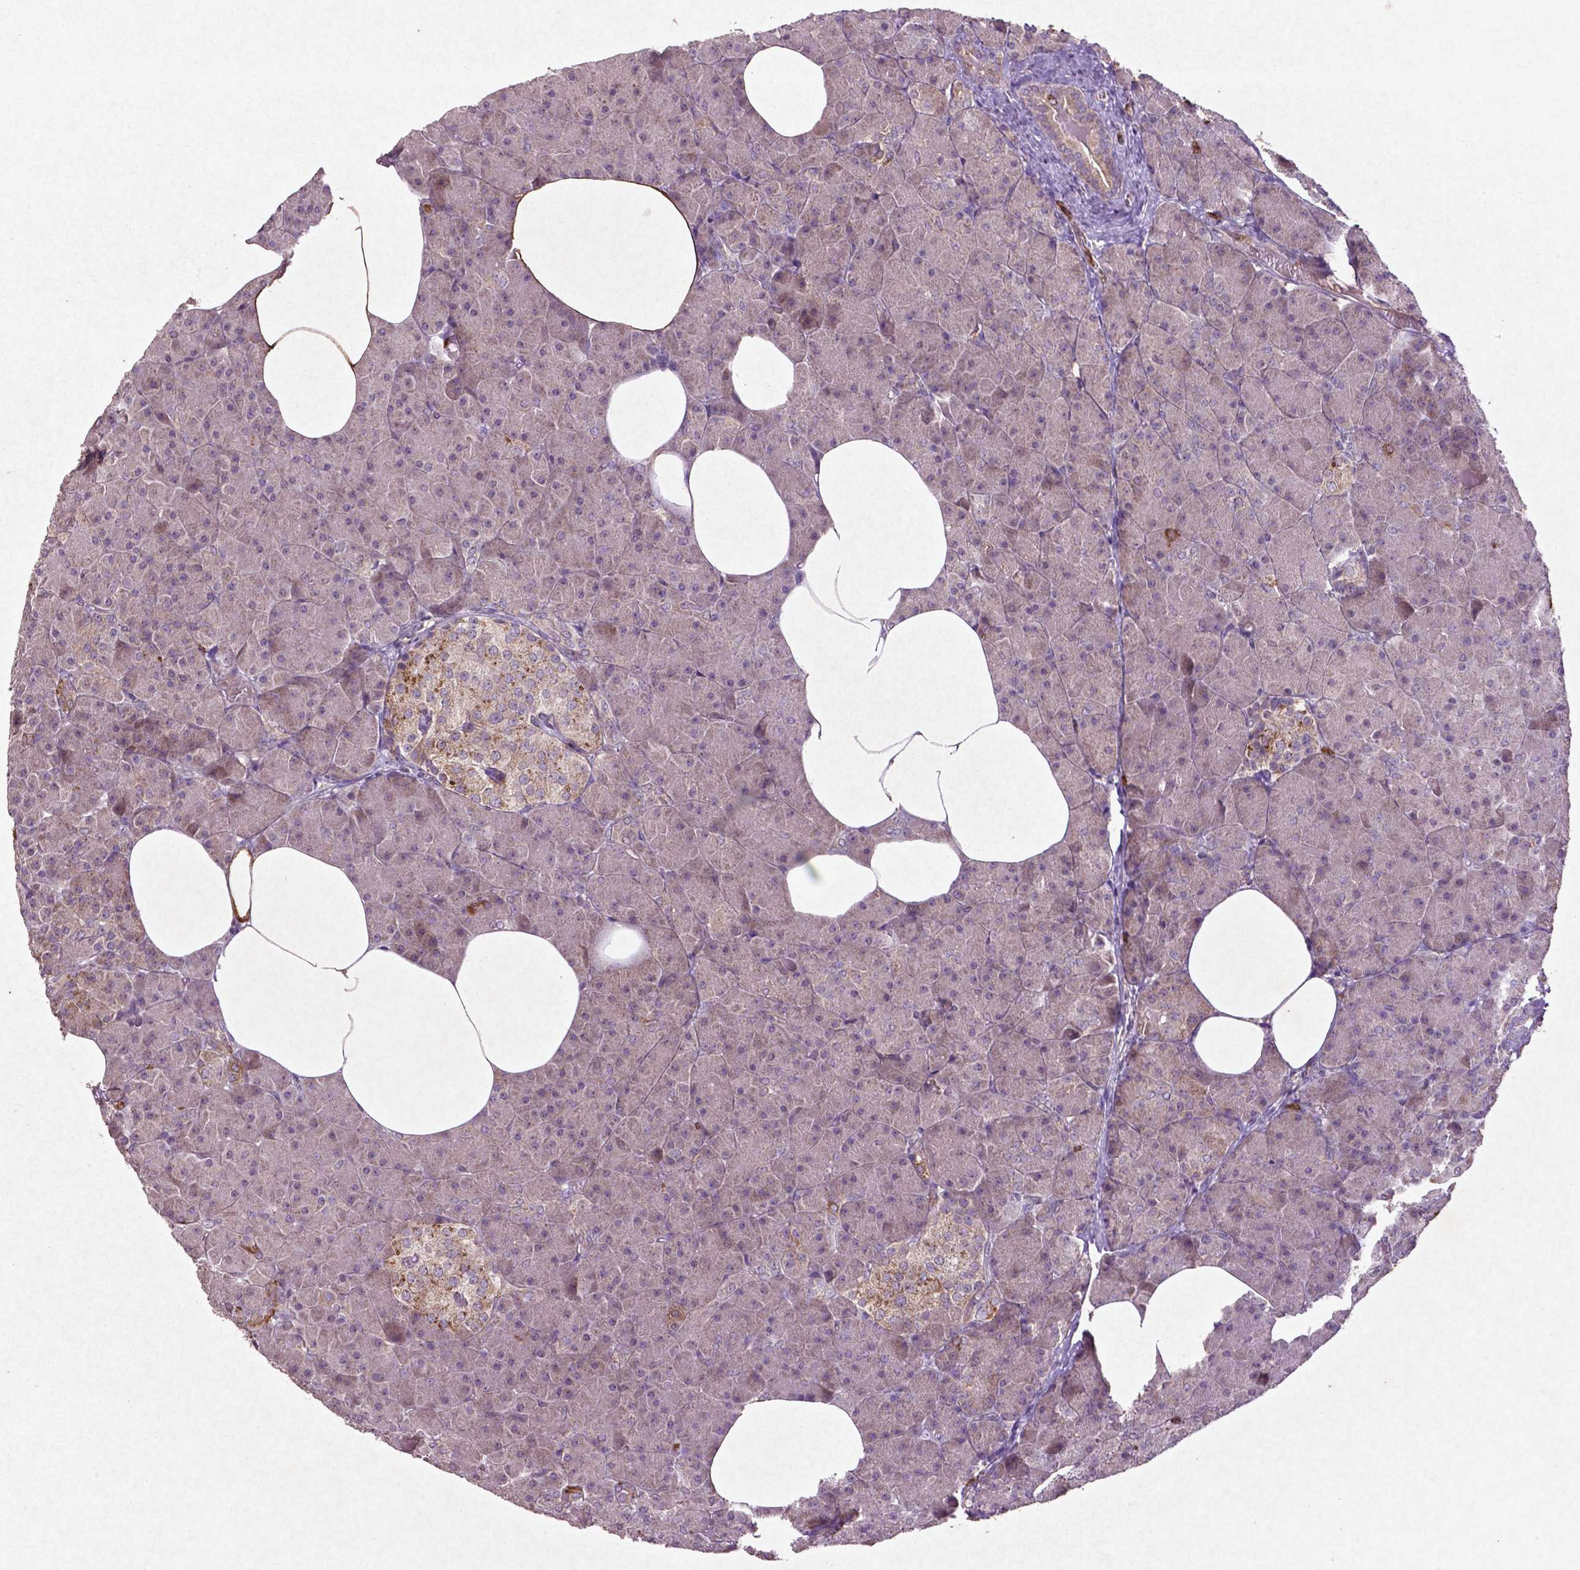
{"staining": {"intensity": "moderate", "quantity": "25%-75%", "location": "cytoplasmic/membranous"}, "tissue": "pancreas", "cell_type": "Exocrine glandular cells", "image_type": "normal", "snomed": [{"axis": "morphology", "description": "Normal tissue, NOS"}, {"axis": "topography", "description": "Pancreas"}], "caption": "Moderate cytoplasmic/membranous expression is identified in approximately 25%-75% of exocrine glandular cells in normal pancreas. The staining is performed using DAB brown chromogen to label protein expression. The nuclei are counter-stained blue using hematoxylin.", "gene": "MTOR", "patient": {"sex": "female", "age": 45}}